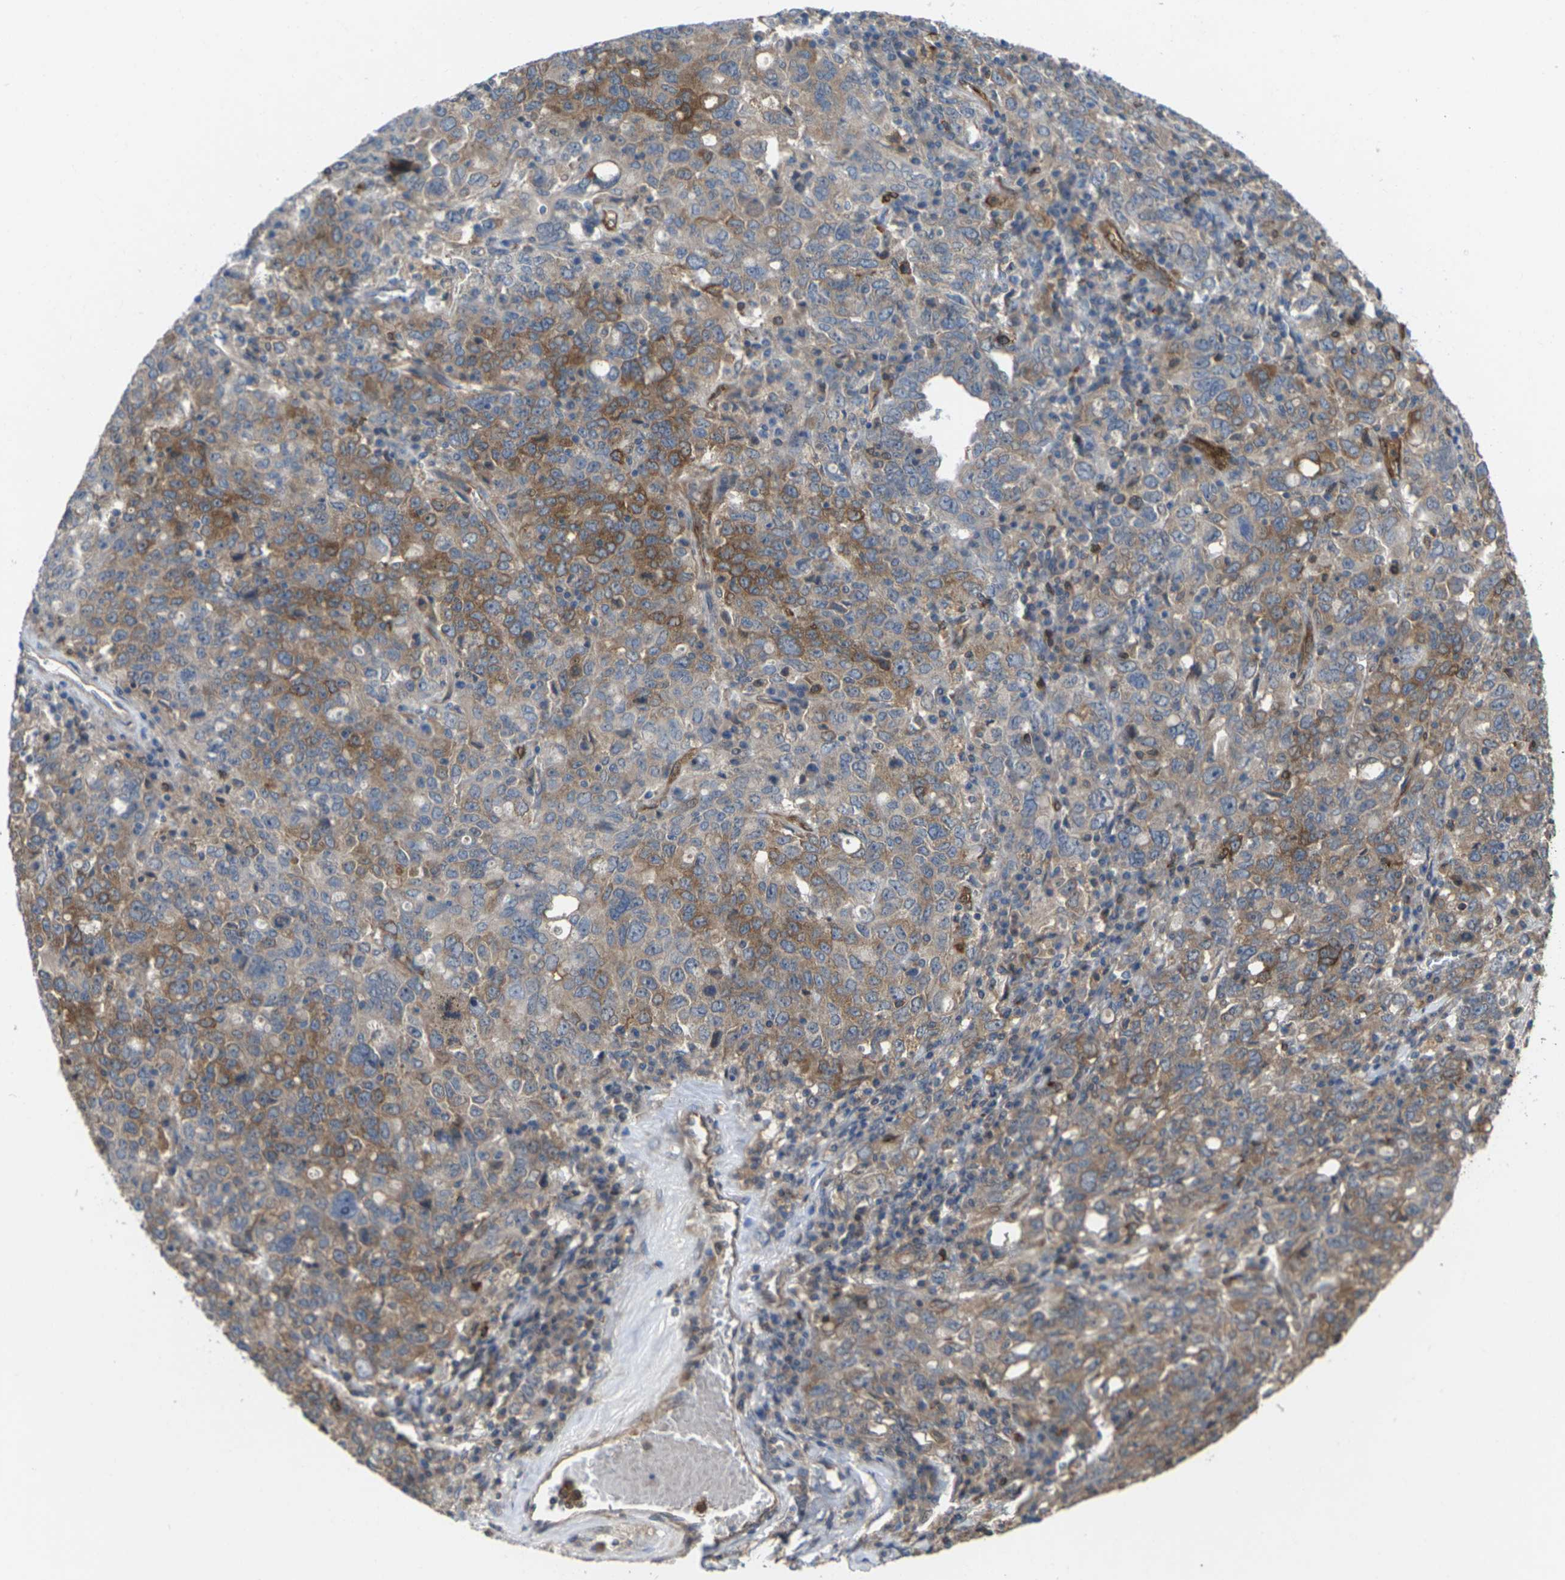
{"staining": {"intensity": "moderate", "quantity": "25%-75%", "location": "cytoplasmic/membranous"}, "tissue": "ovarian cancer", "cell_type": "Tumor cells", "image_type": "cancer", "snomed": [{"axis": "morphology", "description": "Carcinoma, endometroid"}, {"axis": "topography", "description": "Ovary"}], "caption": "Immunohistochemistry of human ovarian cancer demonstrates medium levels of moderate cytoplasmic/membranous positivity in about 25%-75% of tumor cells.", "gene": "TIAM1", "patient": {"sex": "female", "age": 62}}